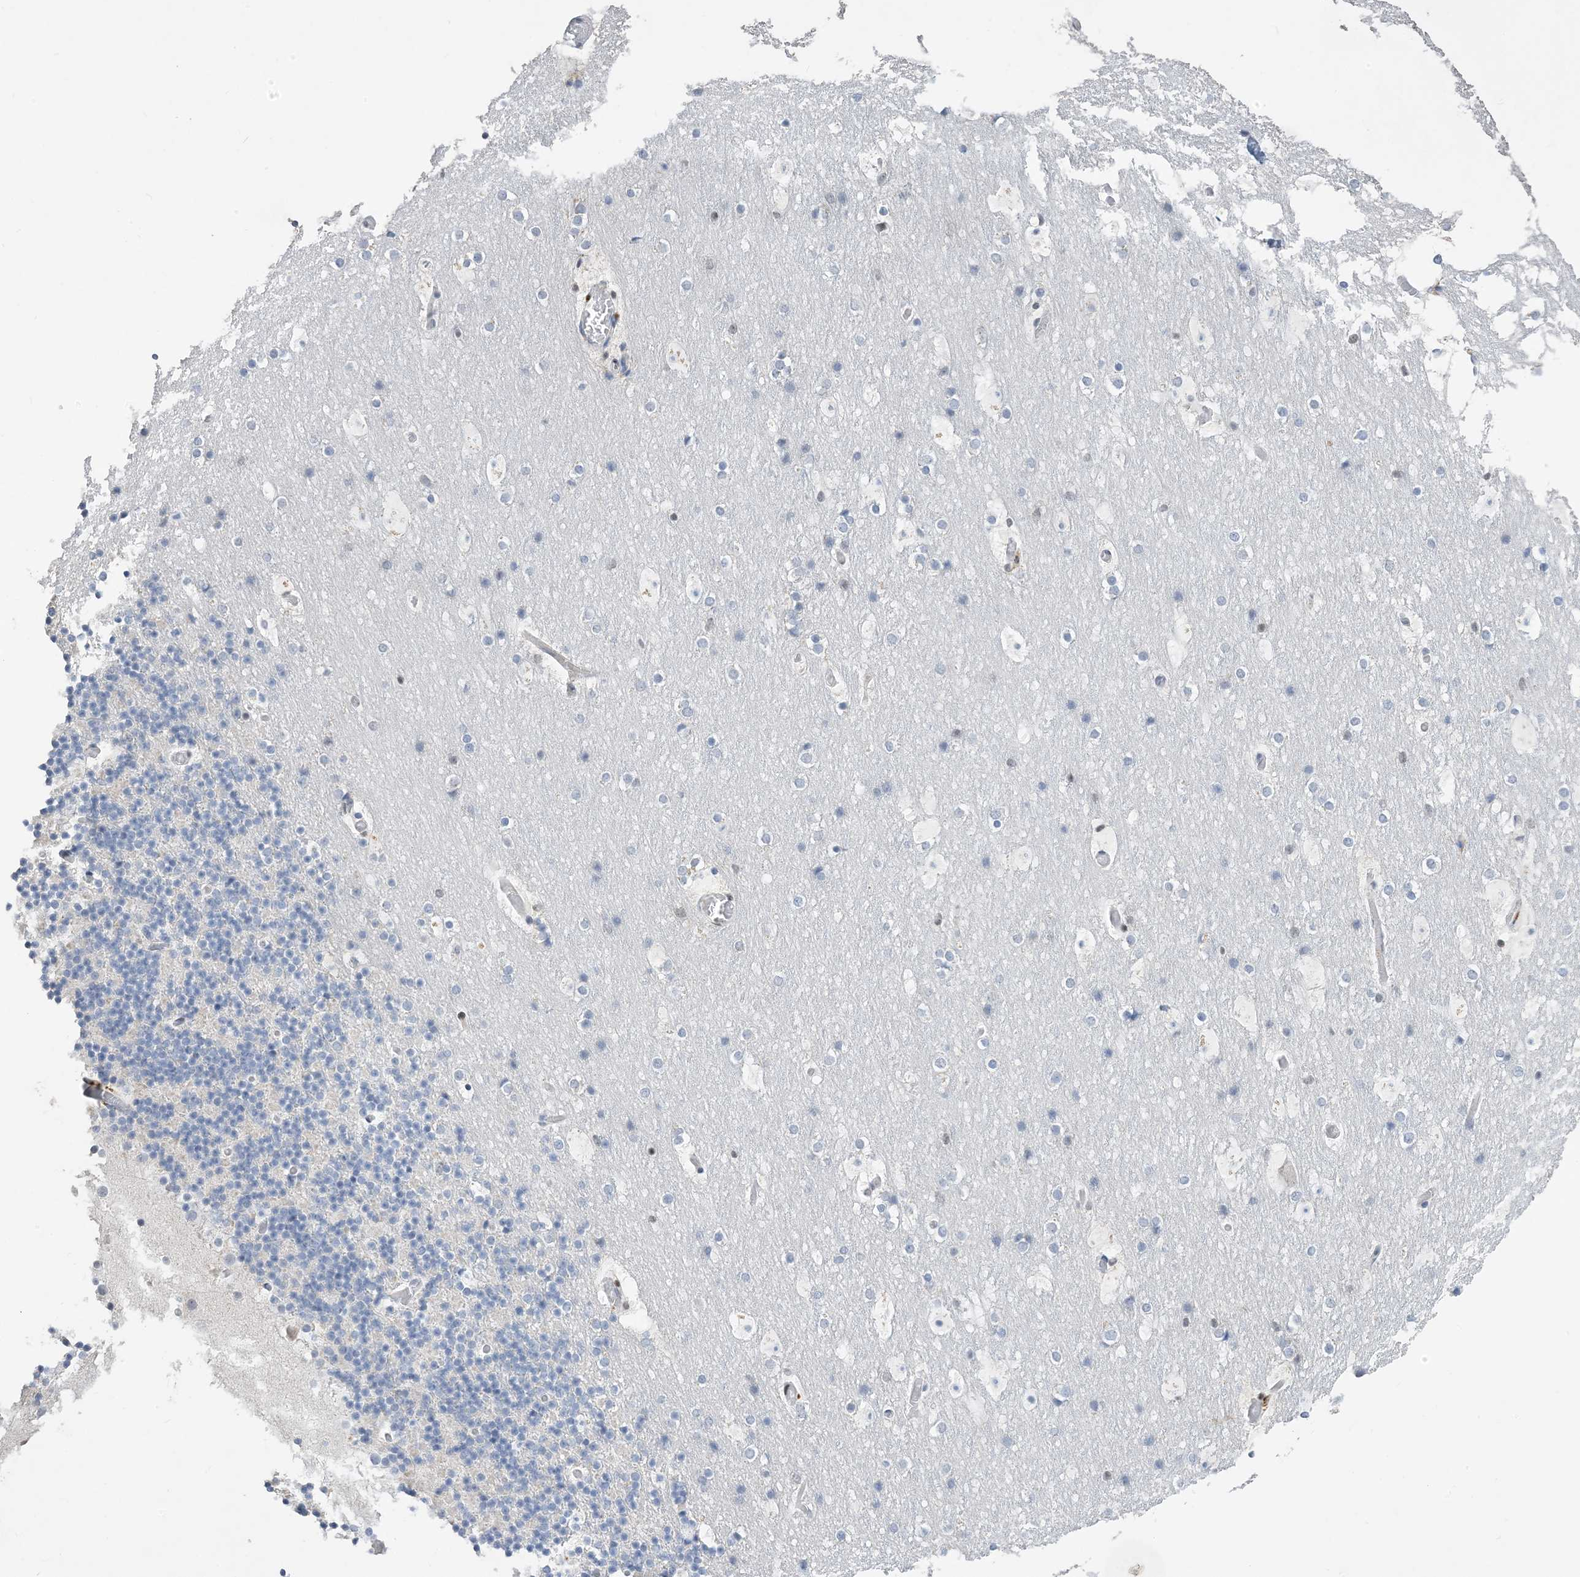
{"staining": {"intensity": "negative", "quantity": "none", "location": "none"}, "tissue": "cerebellum", "cell_type": "Cells in granular layer", "image_type": "normal", "snomed": [{"axis": "morphology", "description": "Normal tissue, NOS"}, {"axis": "topography", "description": "Cerebellum"}], "caption": "The histopathology image shows no significant positivity in cells in granular layer of cerebellum.", "gene": "SLC25A53", "patient": {"sex": "male", "age": 57}}